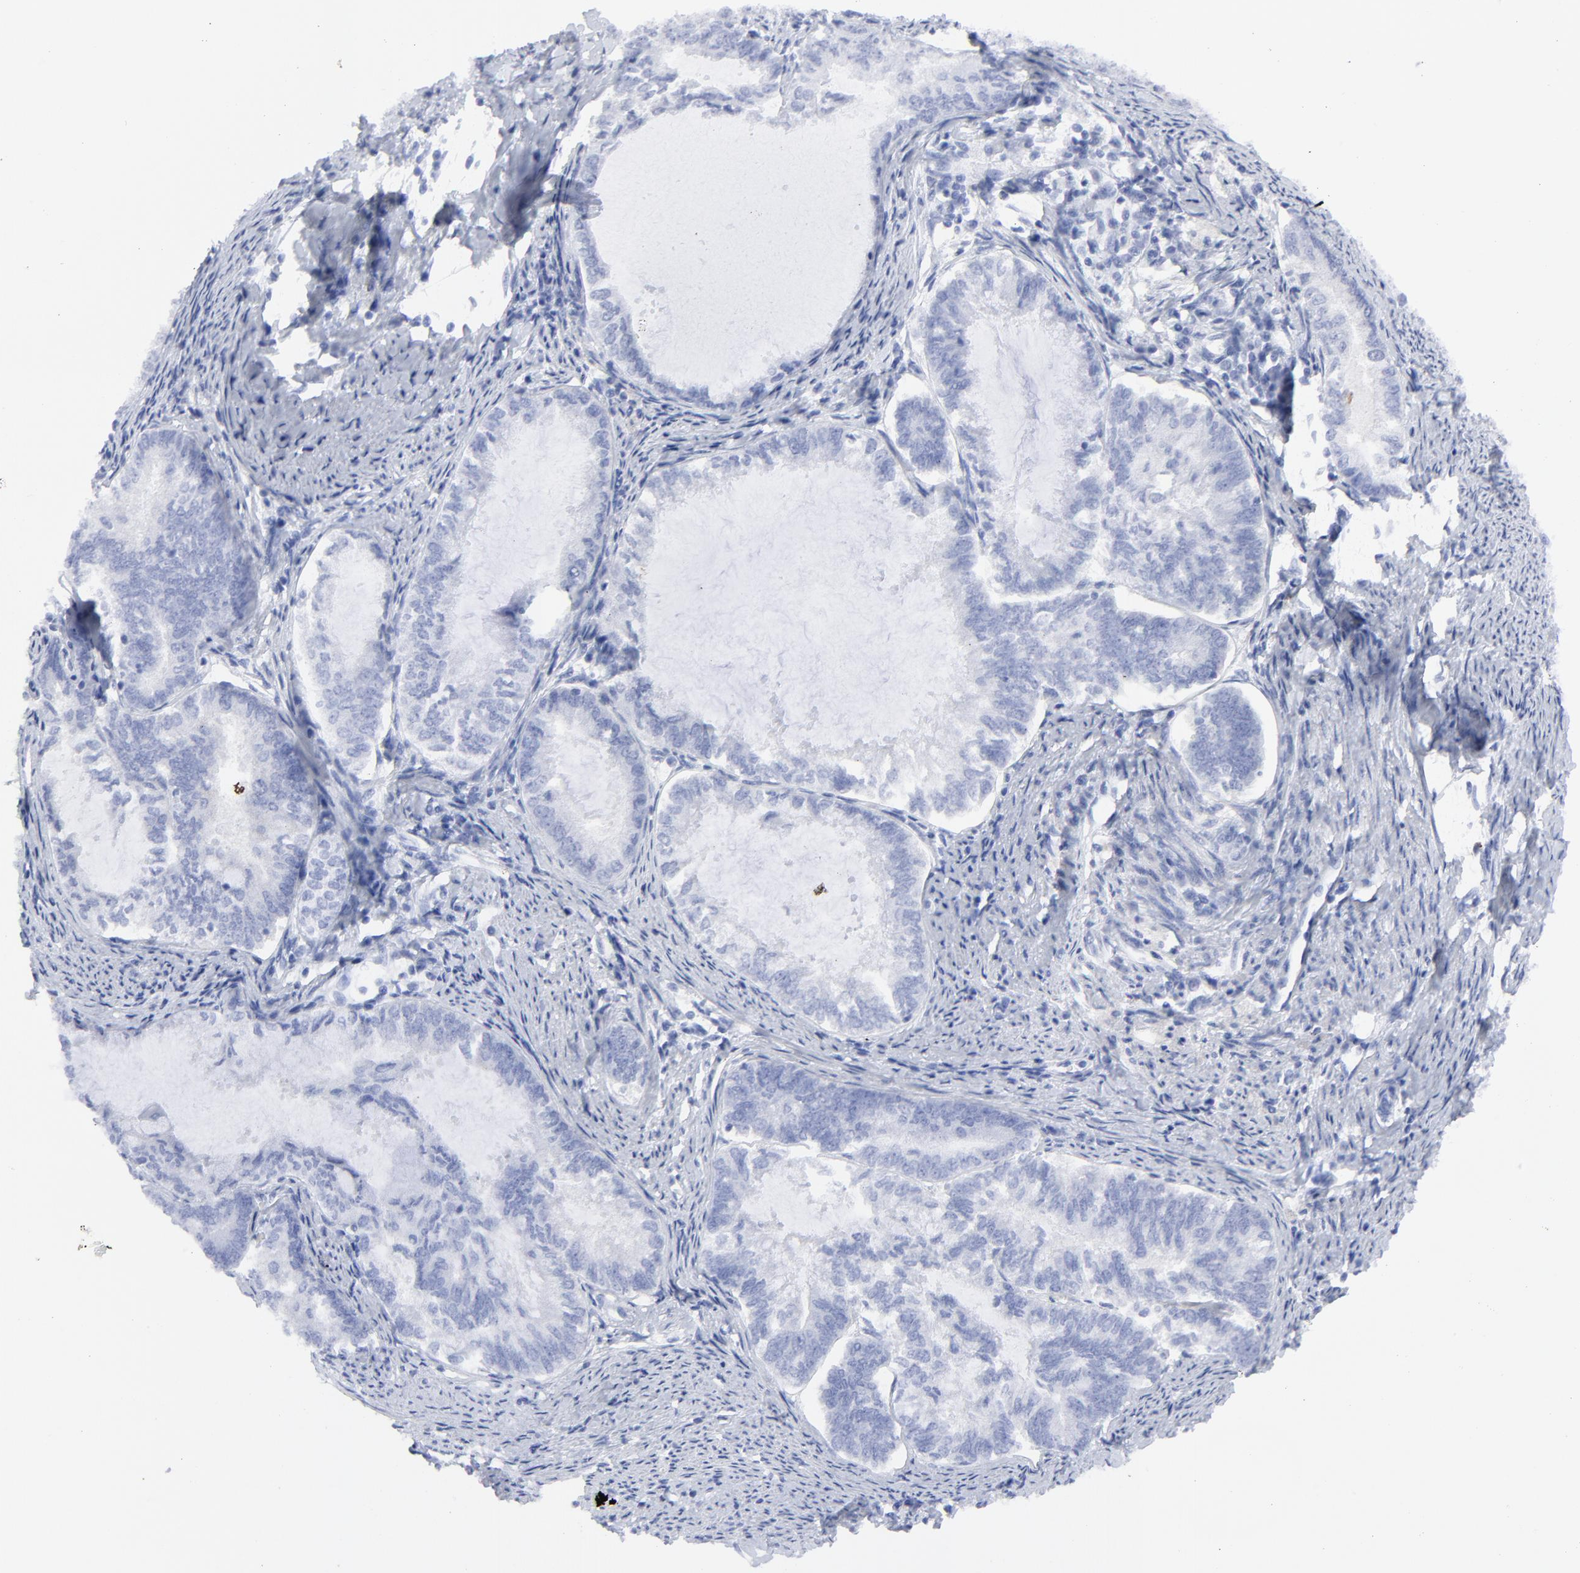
{"staining": {"intensity": "negative", "quantity": "none", "location": "none"}, "tissue": "endometrial cancer", "cell_type": "Tumor cells", "image_type": "cancer", "snomed": [{"axis": "morphology", "description": "Adenocarcinoma, NOS"}, {"axis": "topography", "description": "Endometrium"}], "caption": "High power microscopy micrograph of an immunohistochemistry (IHC) photomicrograph of endometrial adenocarcinoma, revealing no significant expression in tumor cells.", "gene": "CNTN3", "patient": {"sex": "female", "age": 86}}